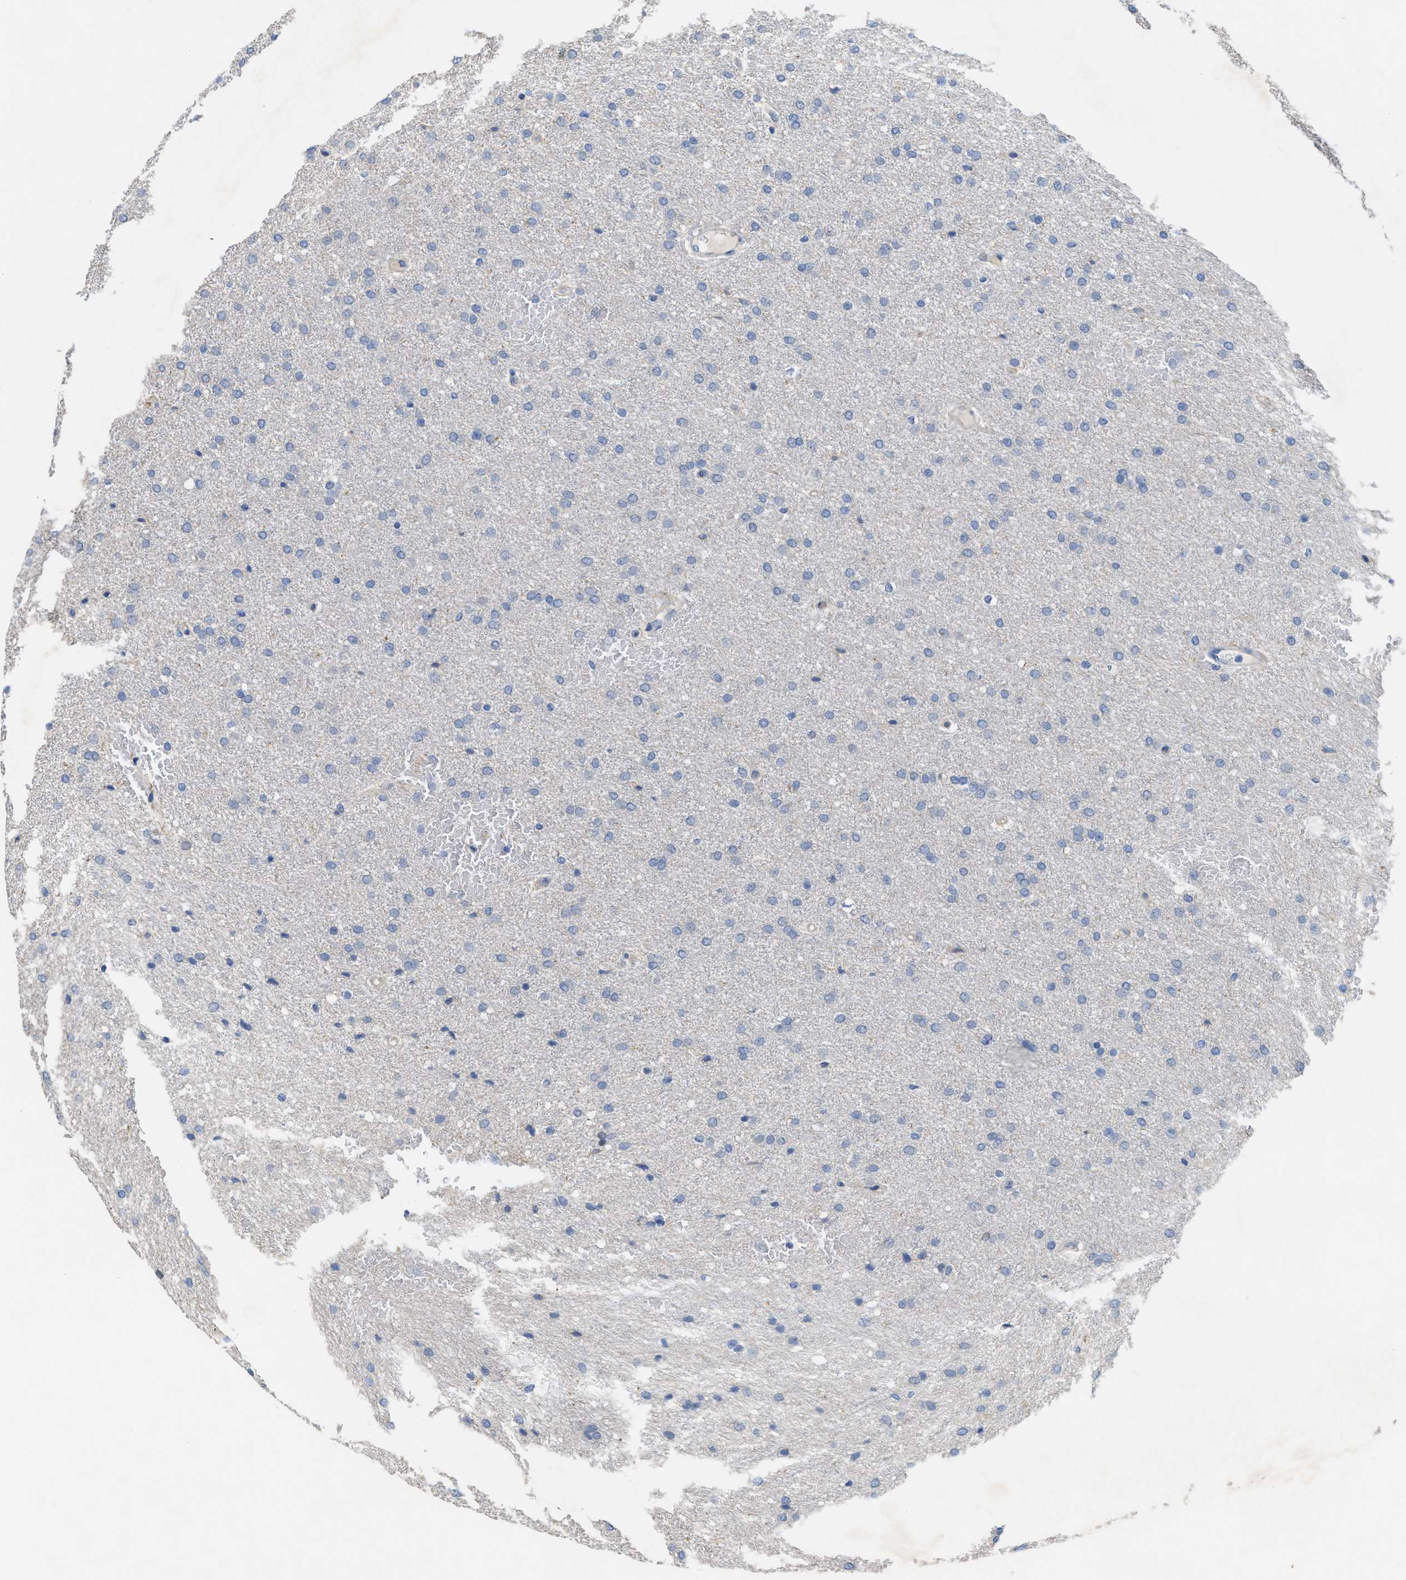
{"staining": {"intensity": "negative", "quantity": "none", "location": "none"}, "tissue": "glioma", "cell_type": "Tumor cells", "image_type": "cancer", "snomed": [{"axis": "morphology", "description": "Glioma, malignant, Low grade"}, {"axis": "topography", "description": "Brain"}], "caption": "A high-resolution histopathology image shows immunohistochemistry staining of low-grade glioma (malignant), which displays no significant staining in tumor cells. The staining was performed using DAB (3,3'-diaminobenzidine) to visualize the protein expression in brown, while the nuclei were stained in blue with hematoxylin (Magnification: 20x).", "gene": "CPA2", "patient": {"sex": "female", "age": 37}}